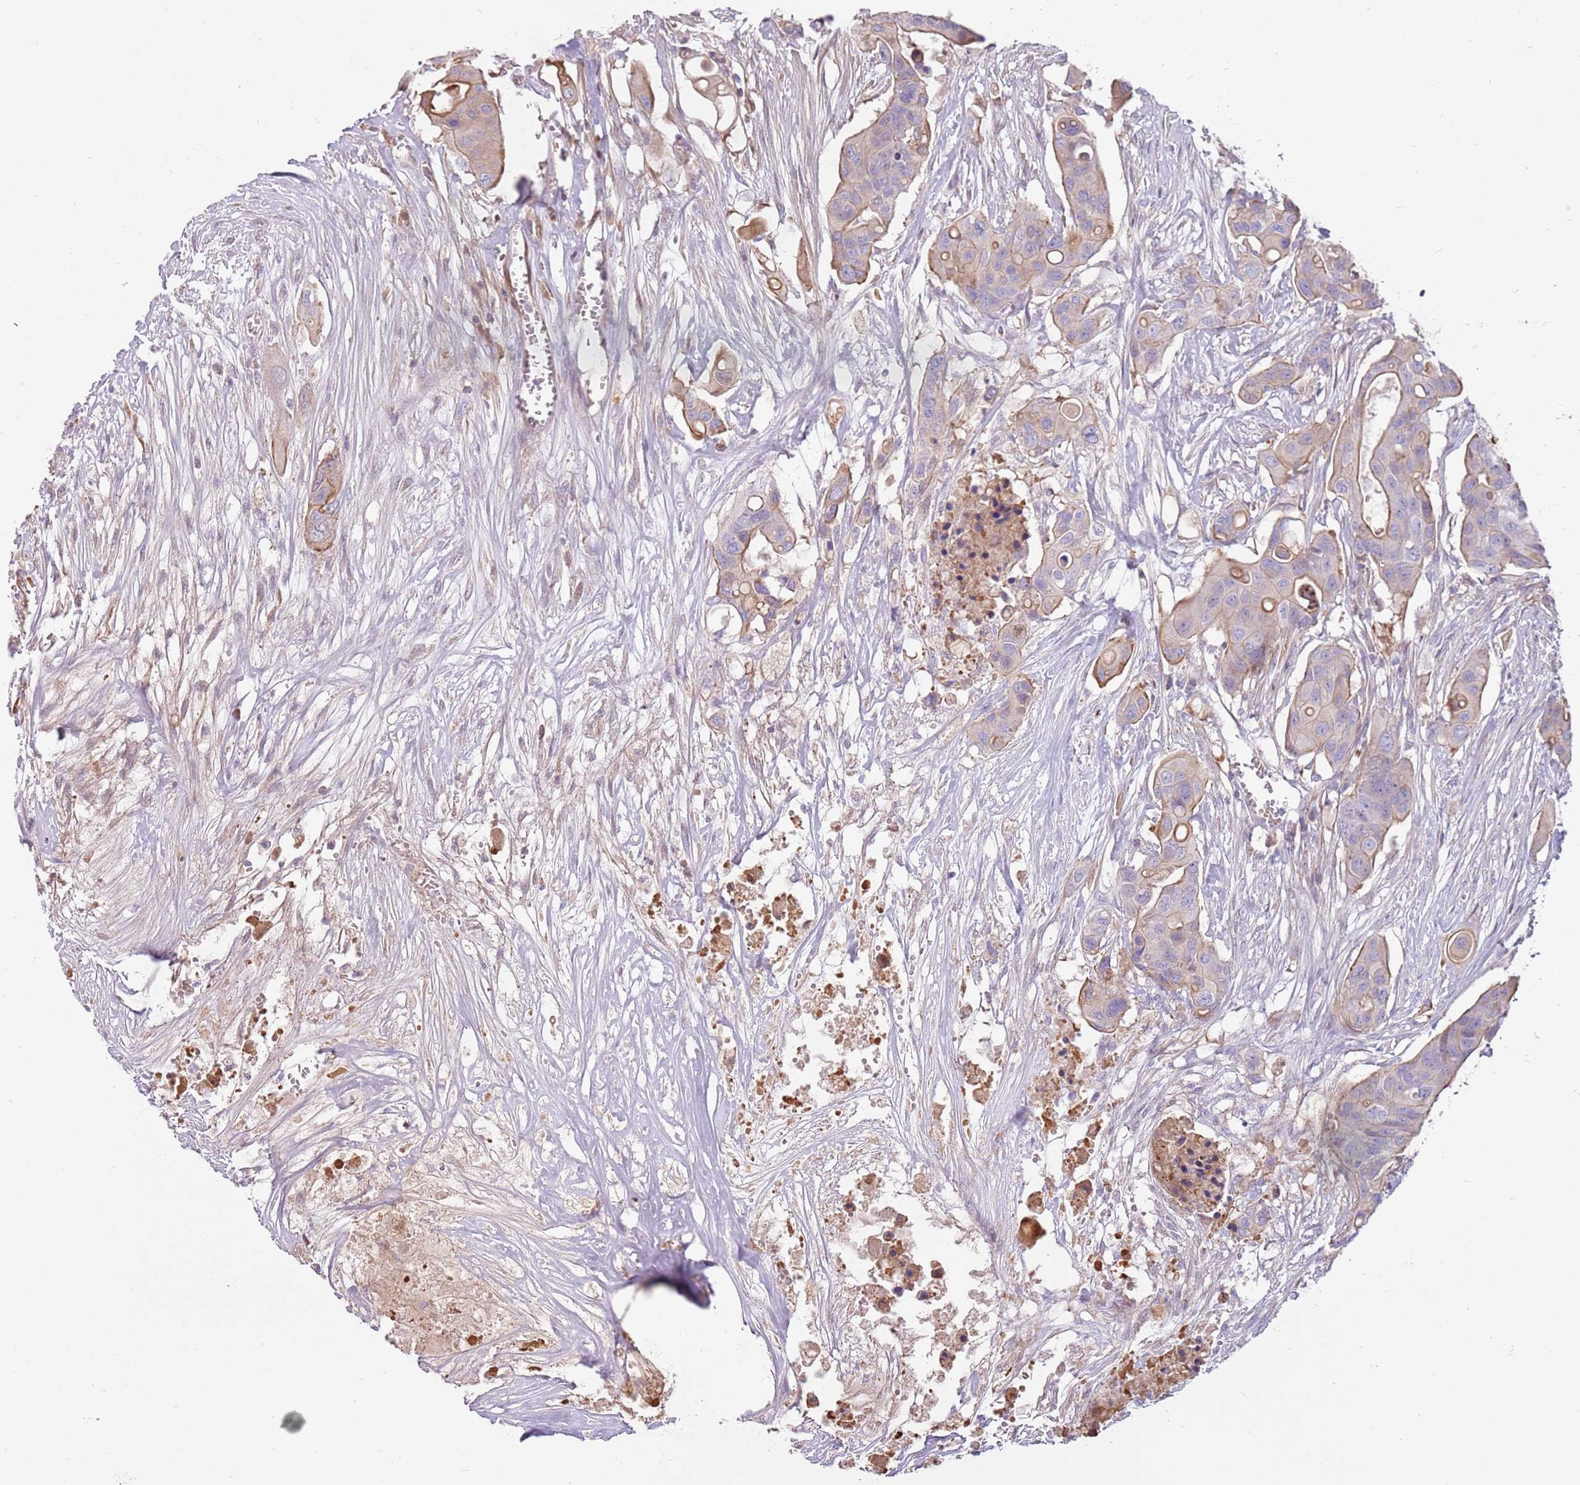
{"staining": {"intensity": "weak", "quantity": "<25%", "location": "cytoplasmic/membranous"}, "tissue": "colorectal cancer", "cell_type": "Tumor cells", "image_type": "cancer", "snomed": [{"axis": "morphology", "description": "Adenocarcinoma, NOS"}, {"axis": "topography", "description": "Colon"}], "caption": "High power microscopy histopathology image of an IHC photomicrograph of colorectal cancer (adenocarcinoma), revealing no significant staining in tumor cells.", "gene": "MCUB", "patient": {"sex": "male", "age": 77}}